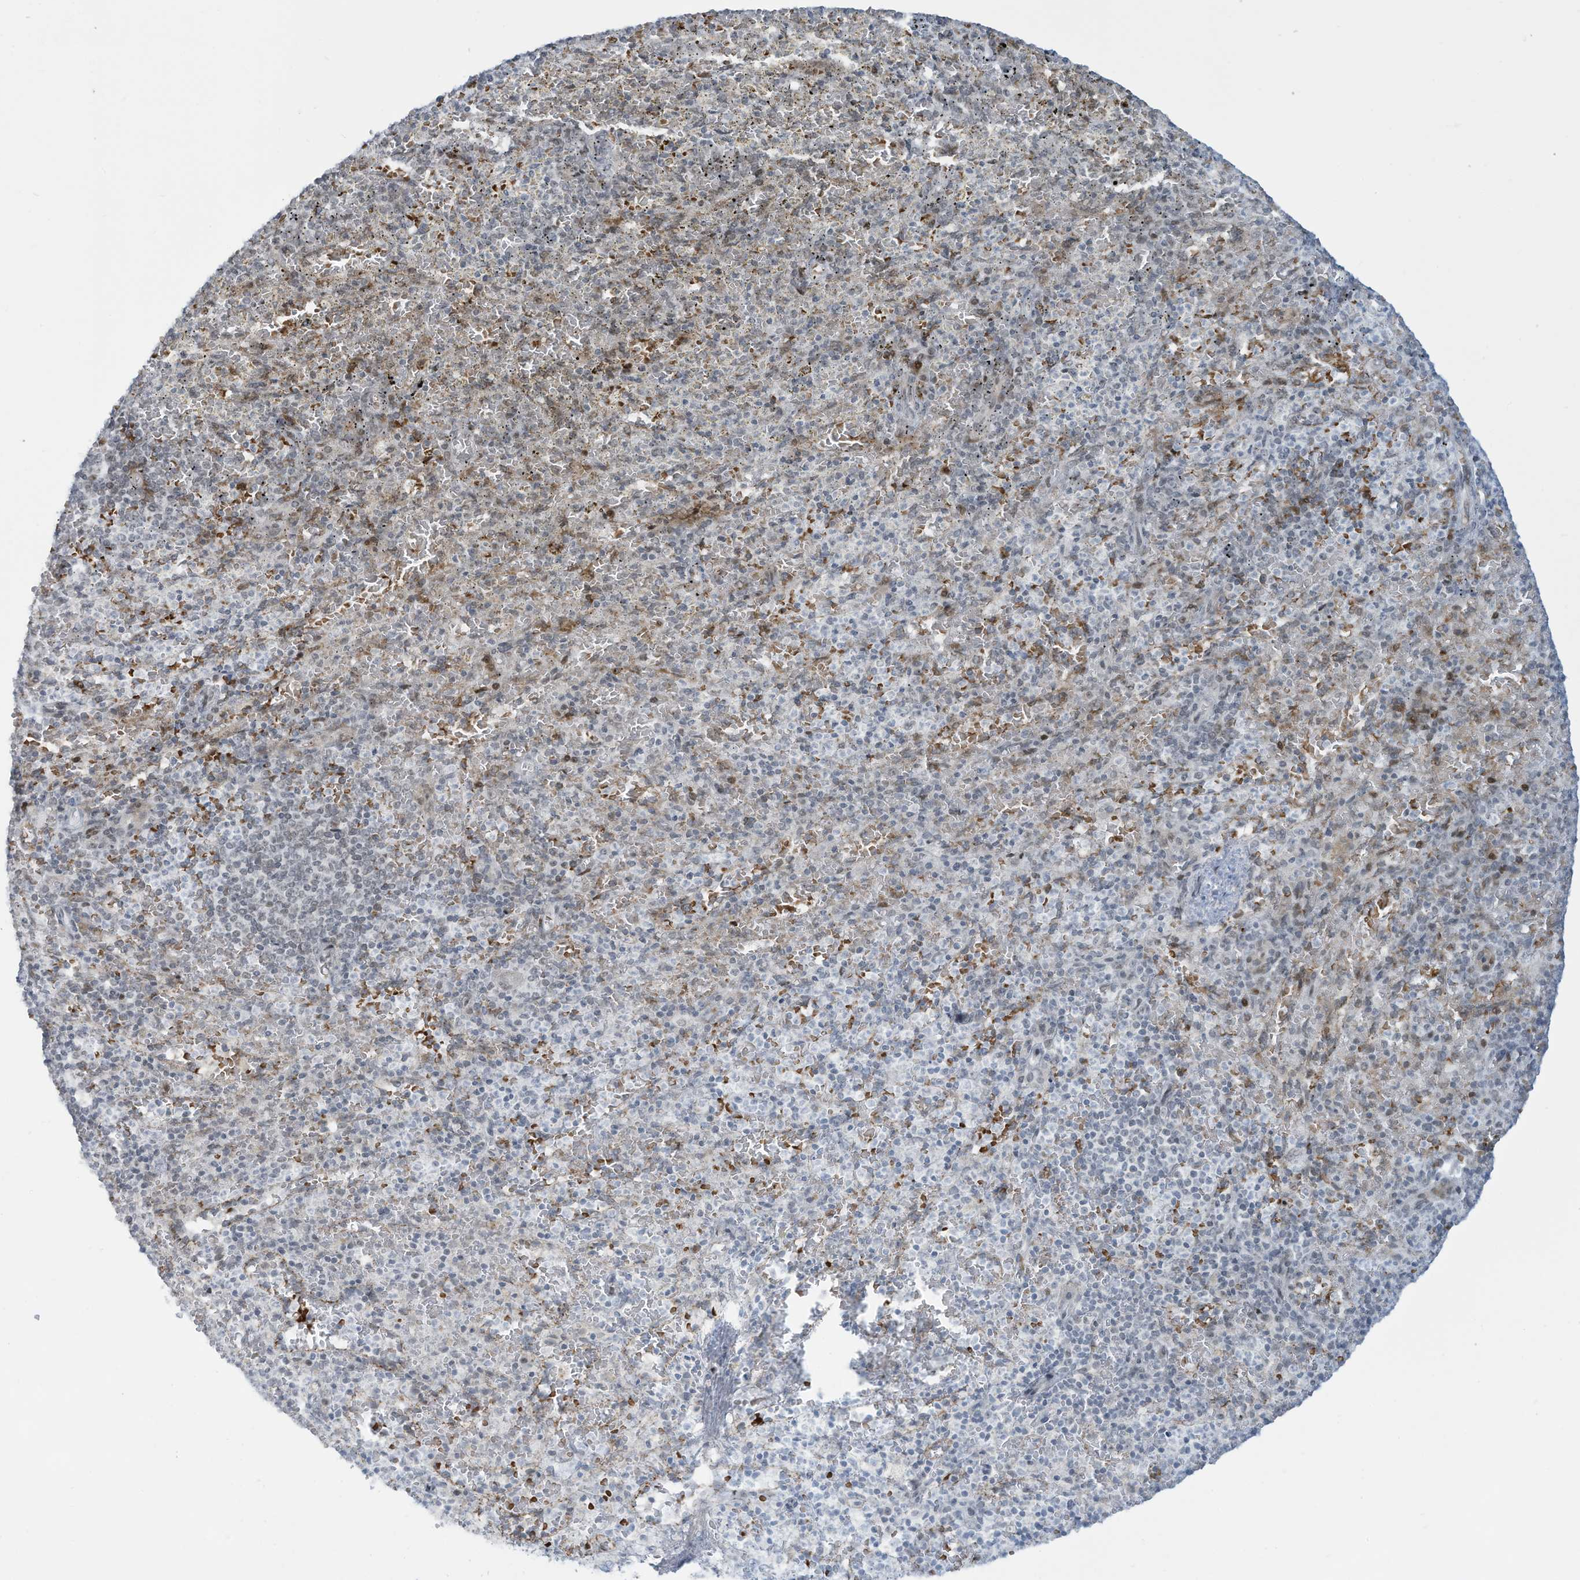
{"staining": {"intensity": "weak", "quantity": "<25%", "location": "nuclear"}, "tissue": "spleen", "cell_type": "Cells in red pulp", "image_type": "normal", "snomed": [{"axis": "morphology", "description": "Normal tissue, NOS"}, {"axis": "topography", "description": "Spleen"}], "caption": "Immunohistochemical staining of benign spleen reveals no significant positivity in cells in red pulp.", "gene": "ECT2L", "patient": {"sex": "female", "age": 74}}